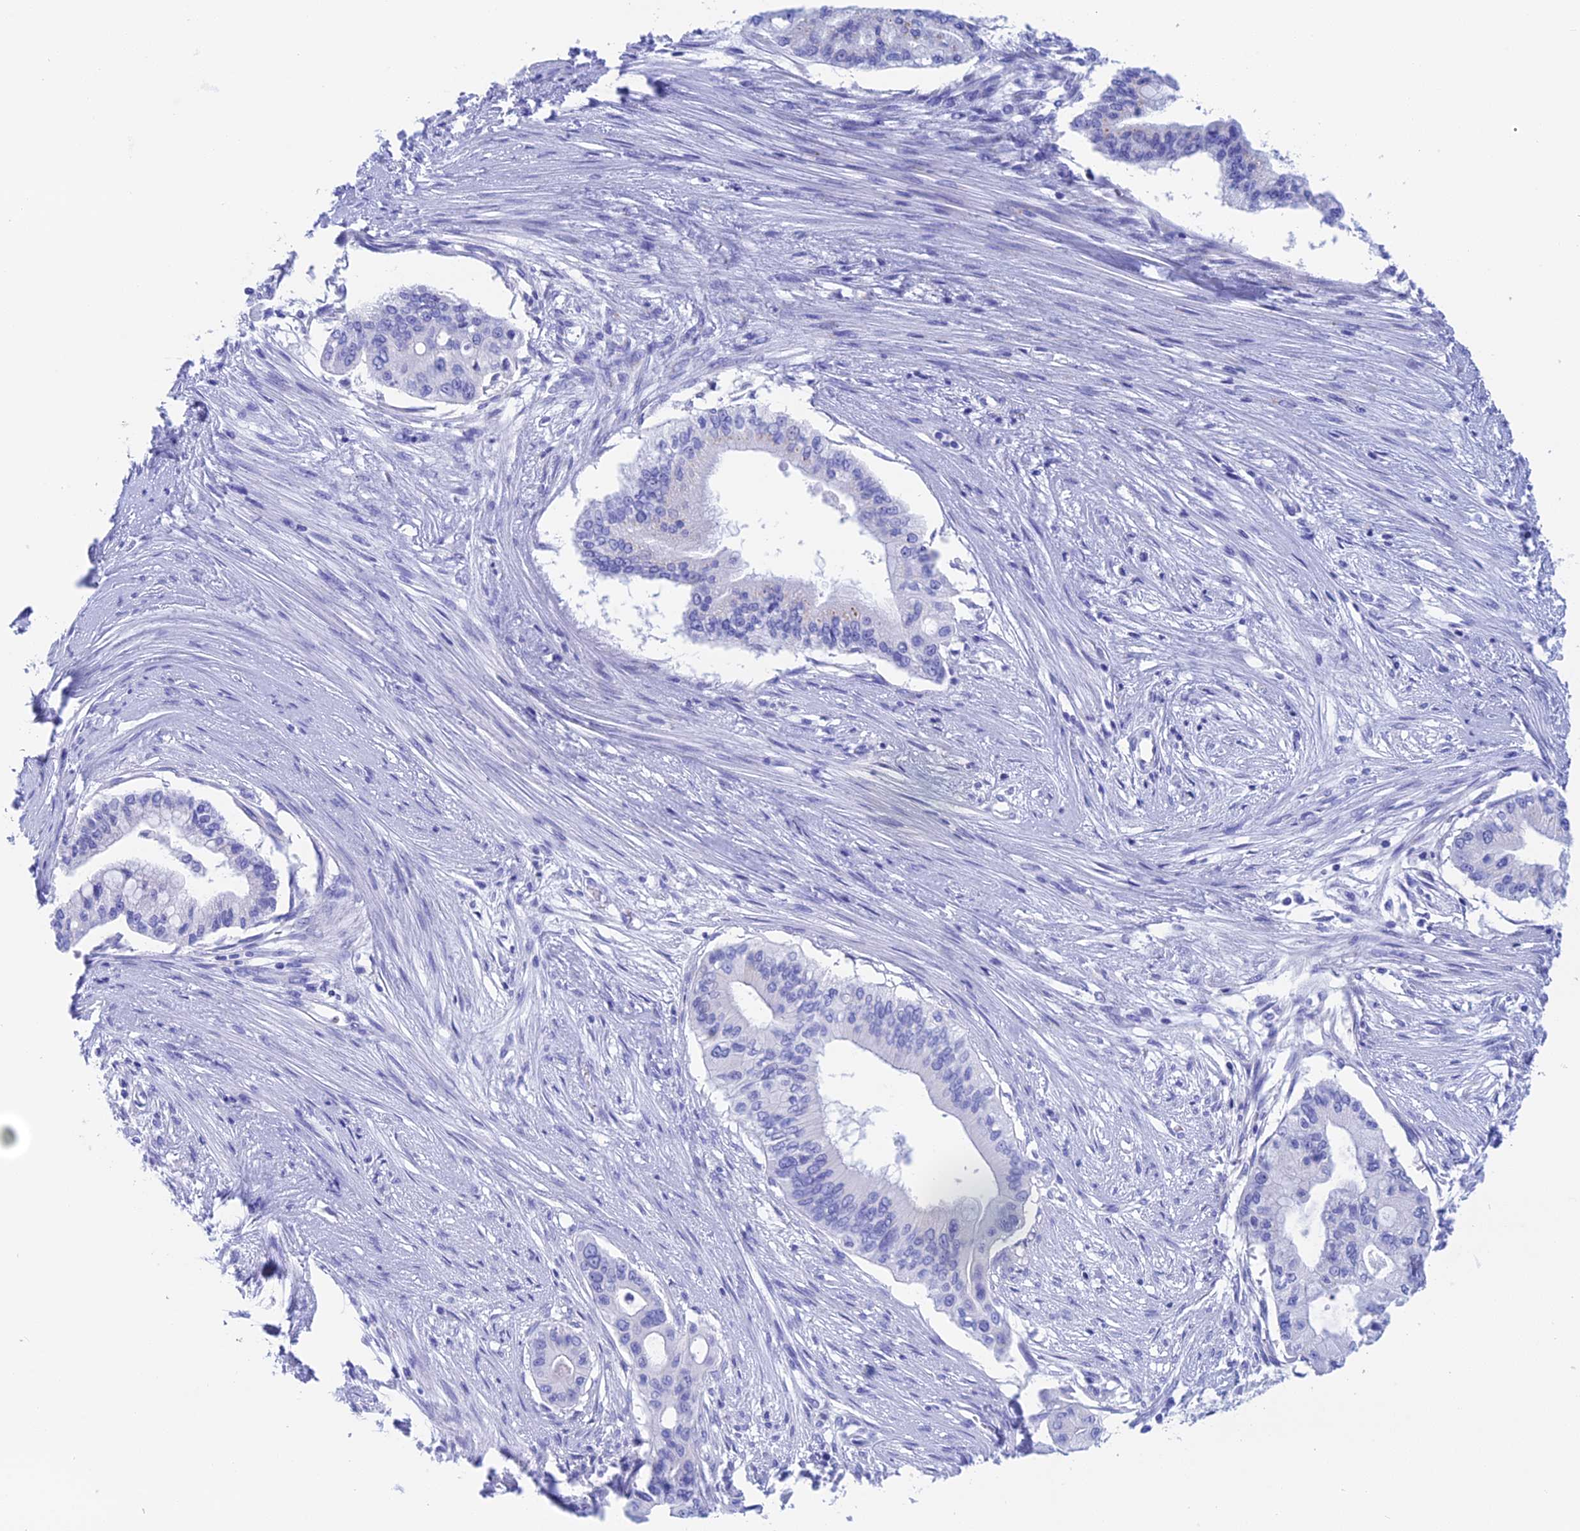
{"staining": {"intensity": "negative", "quantity": "none", "location": "none"}, "tissue": "pancreatic cancer", "cell_type": "Tumor cells", "image_type": "cancer", "snomed": [{"axis": "morphology", "description": "Adenocarcinoma, NOS"}, {"axis": "topography", "description": "Pancreas"}], "caption": "Pancreatic adenocarcinoma was stained to show a protein in brown. There is no significant positivity in tumor cells. The staining is performed using DAB (3,3'-diaminobenzidine) brown chromogen with nuclei counter-stained in using hematoxylin.", "gene": "ERICH4", "patient": {"sex": "male", "age": 46}}